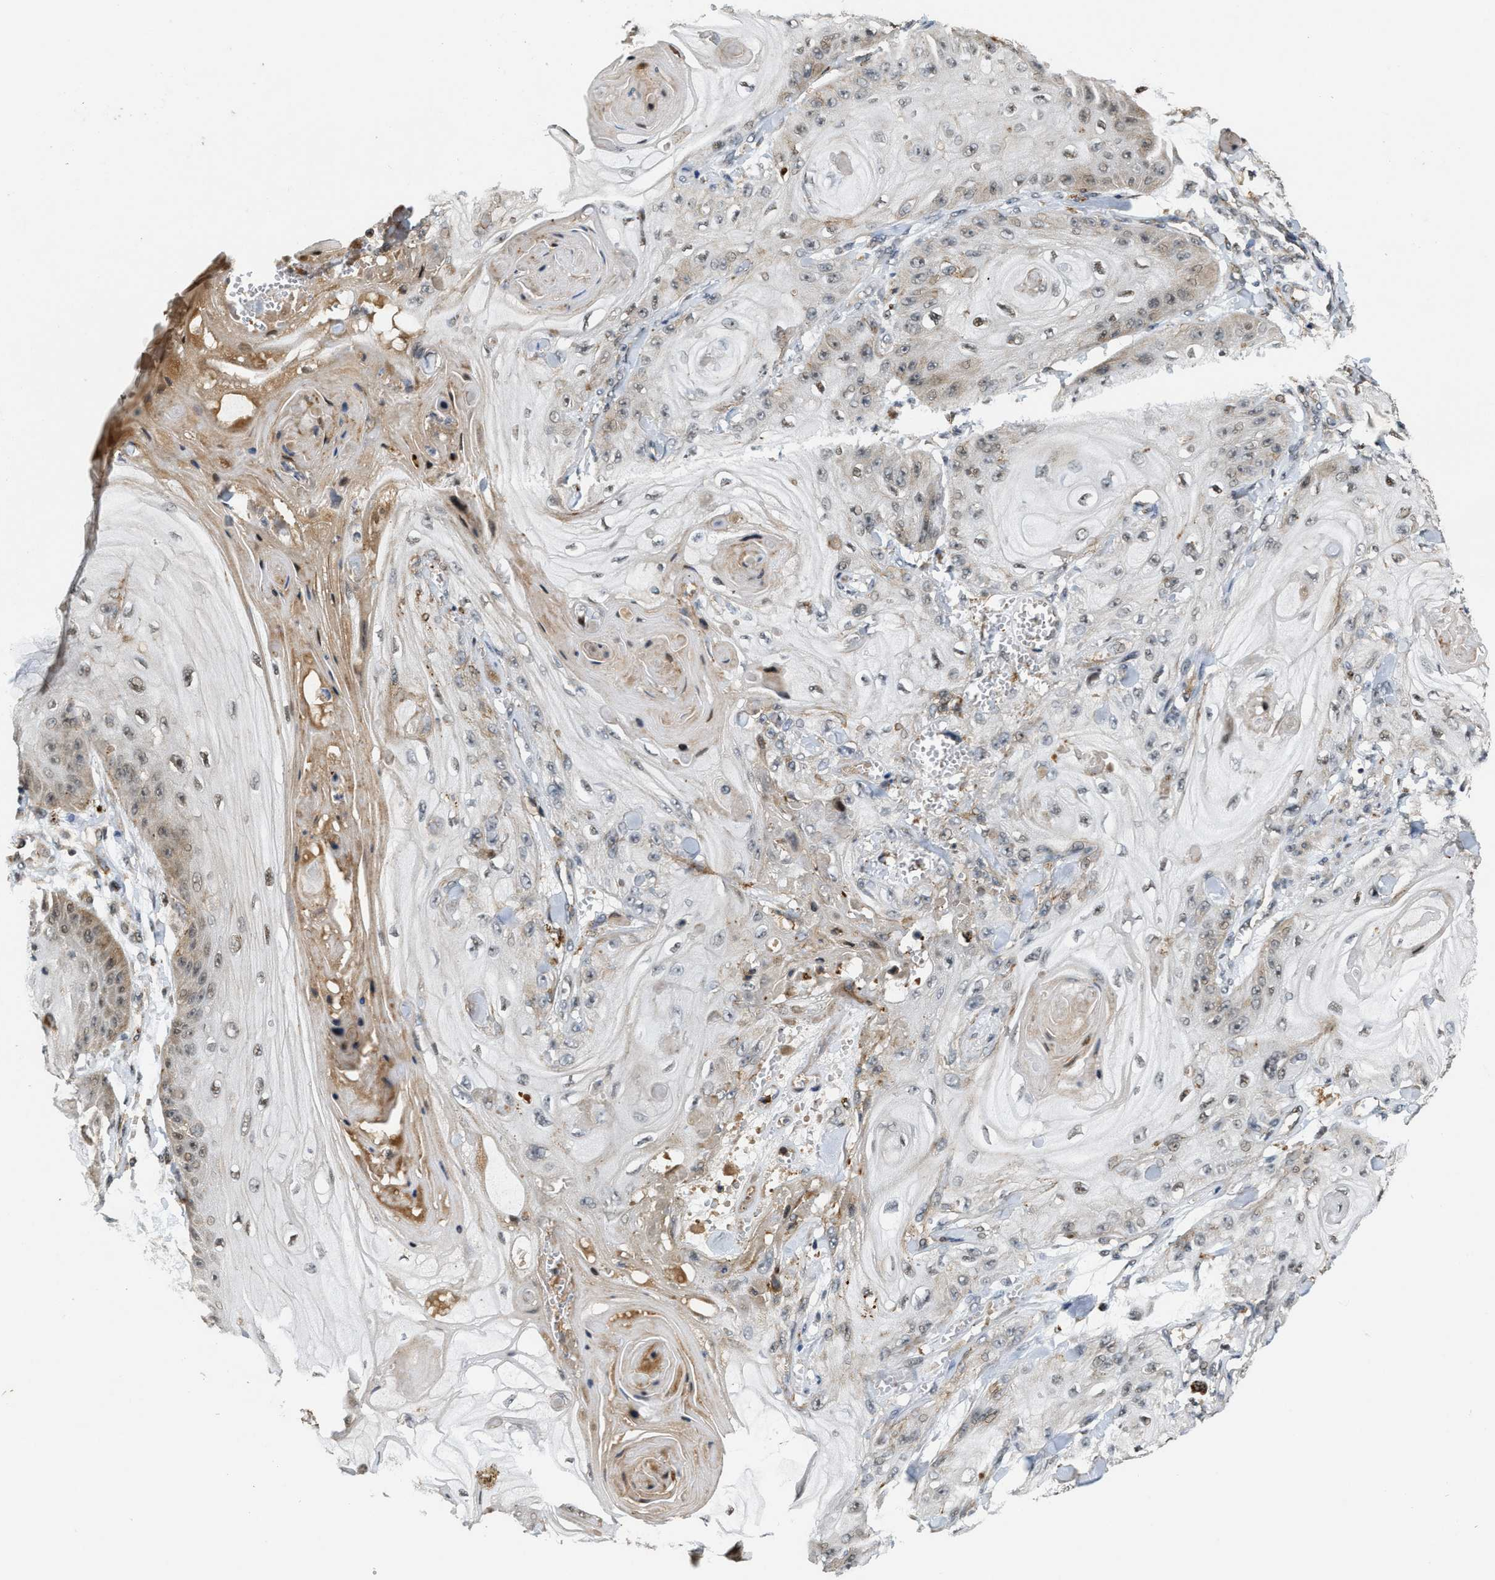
{"staining": {"intensity": "moderate", "quantity": "<25%", "location": "cytoplasmic/membranous,nuclear"}, "tissue": "skin cancer", "cell_type": "Tumor cells", "image_type": "cancer", "snomed": [{"axis": "morphology", "description": "Squamous cell carcinoma, NOS"}, {"axis": "topography", "description": "Skin"}], "caption": "The micrograph reveals a brown stain indicating the presence of a protein in the cytoplasmic/membranous and nuclear of tumor cells in squamous cell carcinoma (skin). (IHC, brightfield microscopy, high magnification).", "gene": "DPF2", "patient": {"sex": "male", "age": 74}}